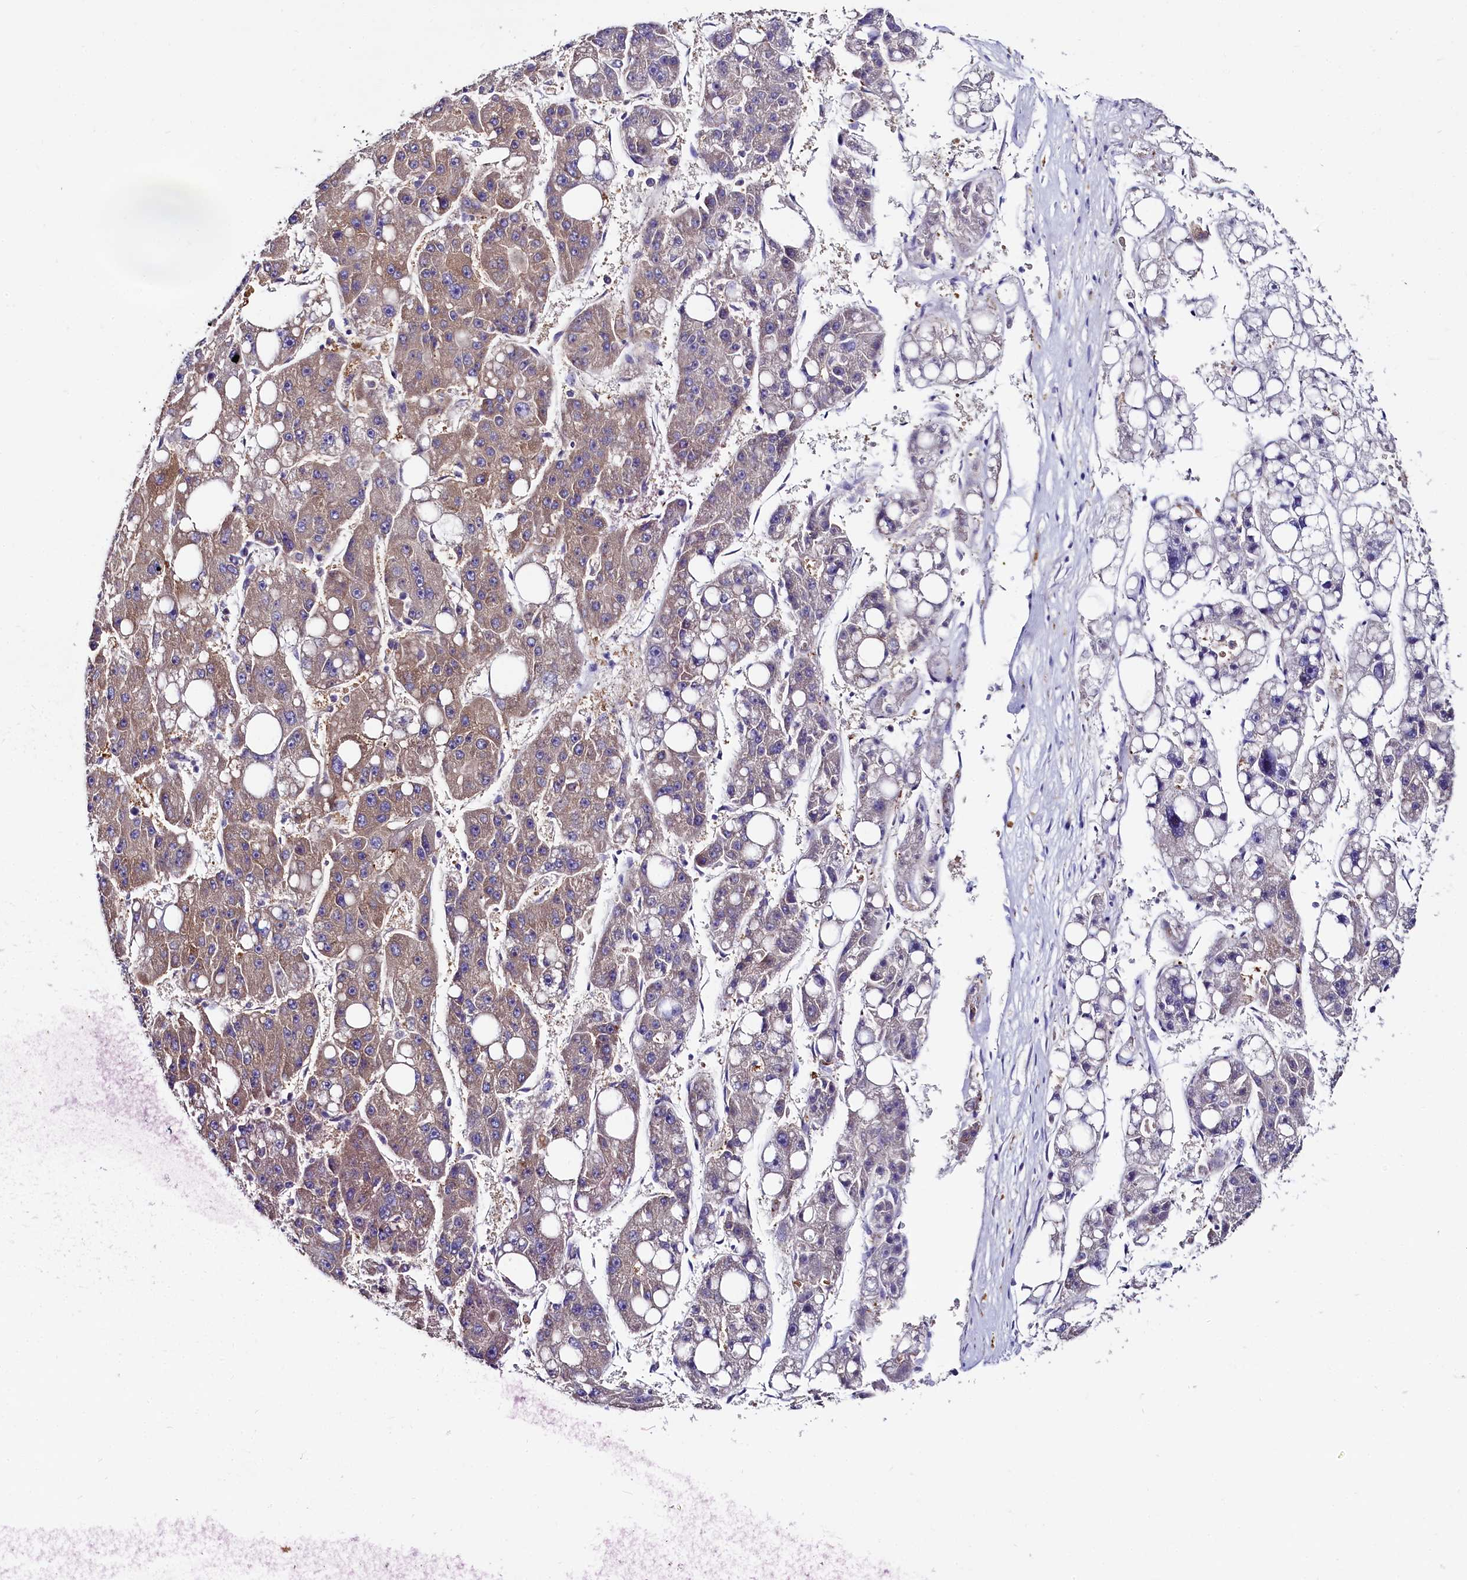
{"staining": {"intensity": "weak", "quantity": "25%-75%", "location": "cytoplasmic/membranous"}, "tissue": "liver cancer", "cell_type": "Tumor cells", "image_type": "cancer", "snomed": [{"axis": "morphology", "description": "Carcinoma, Hepatocellular, NOS"}, {"axis": "topography", "description": "Liver"}], "caption": "High-power microscopy captured an immunohistochemistry micrograph of hepatocellular carcinoma (liver), revealing weak cytoplasmic/membranous positivity in approximately 25%-75% of tumor cells. (DAB IHC, brown staining for protein, blue staining for nuclei).", "gene": "QARS1", "patient": {"sex": "female", "age": 61}}